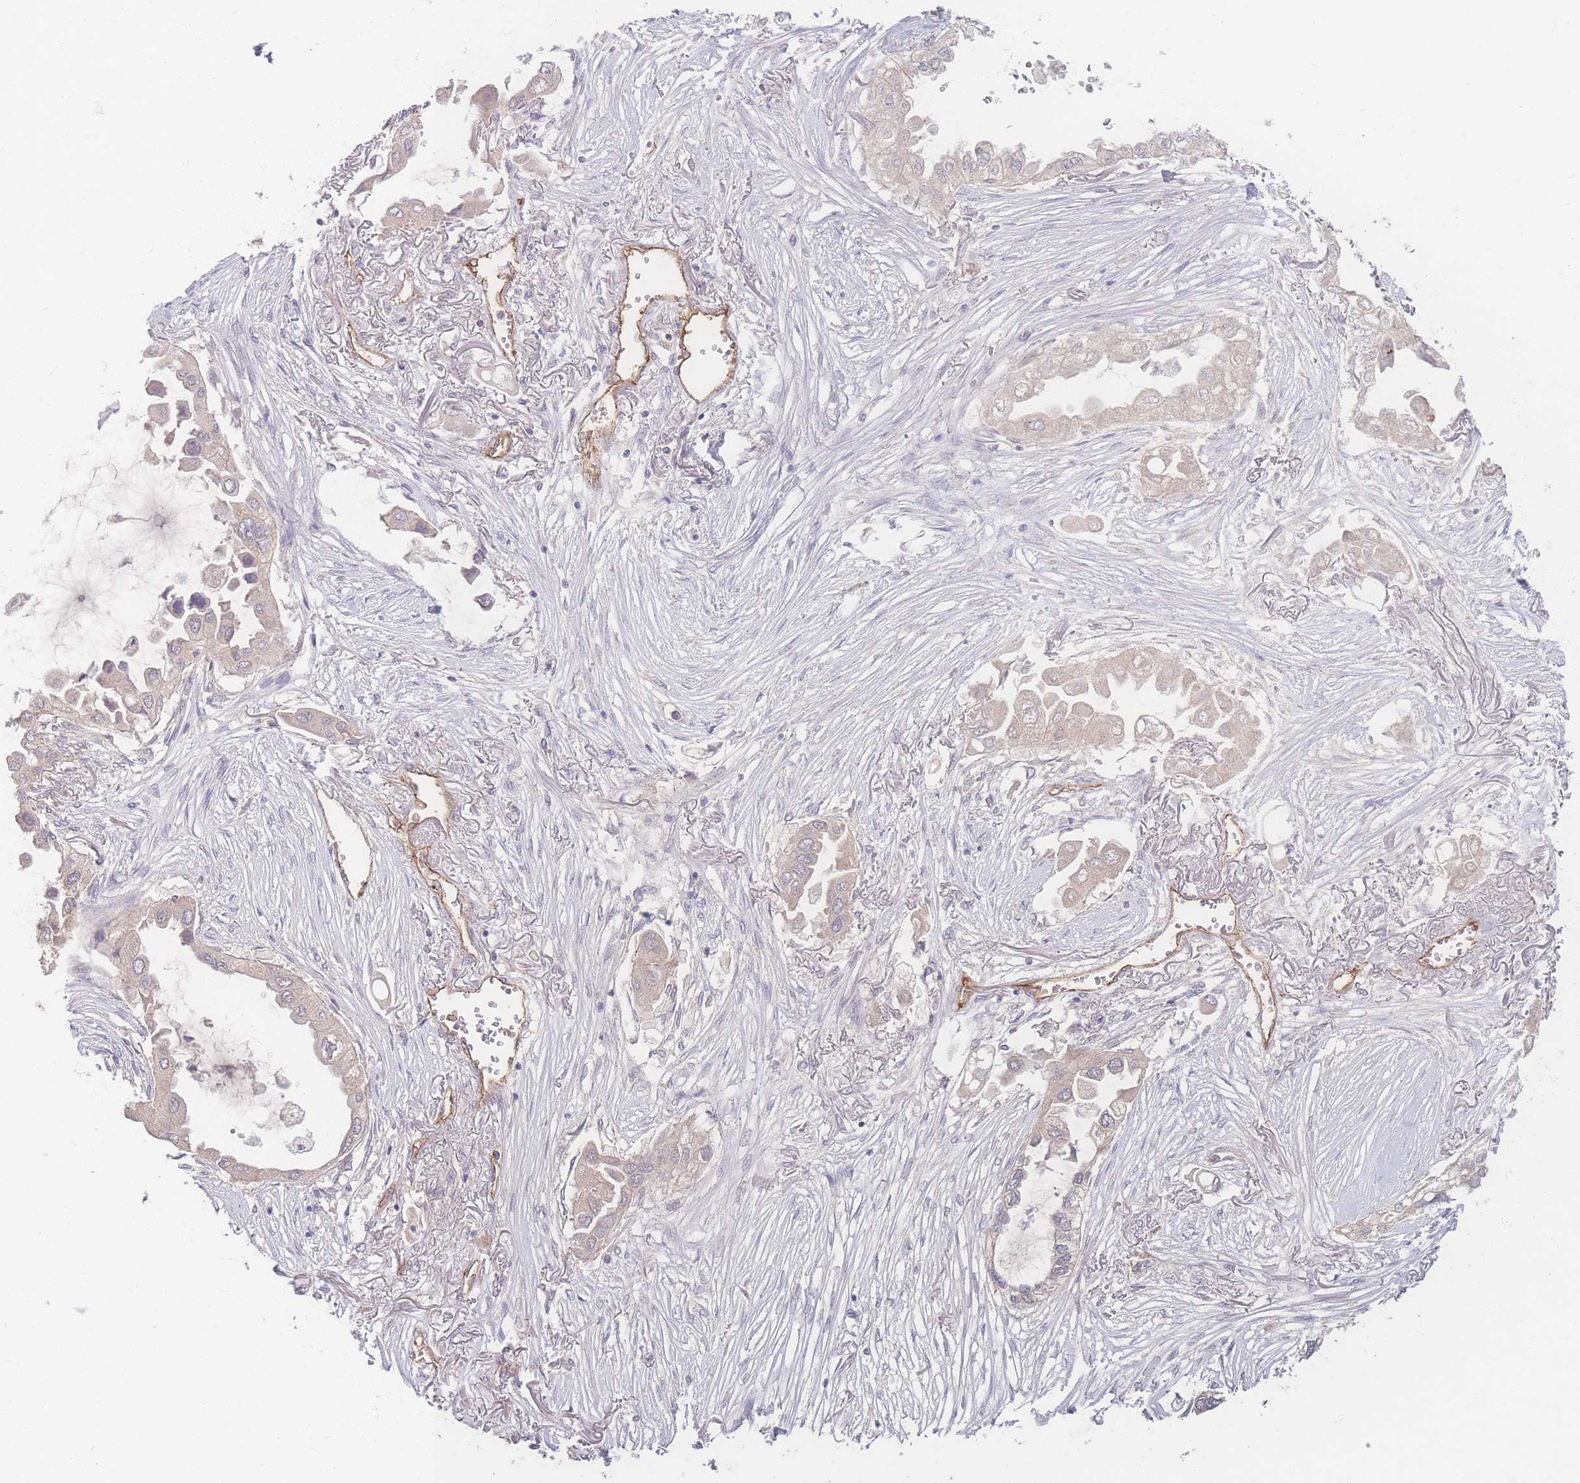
{"staining": {"intensity": "negative", "quantity": "none", "location": "none"}, "tissue": "lung cancer", "cell_type": "Tumor cells", "image_type": "cancer", "snomed": [{"axis": "morphology", "description": "Adenocarcinoma, NOS"}, {"axis": "topography", "description": "Lung"}], "caption": "The histopathology image reveals no staining of tumor cells in adenocarcinoma (lung).", "gene": "INSR", "patient": {"sex": "female", "age": 76}}